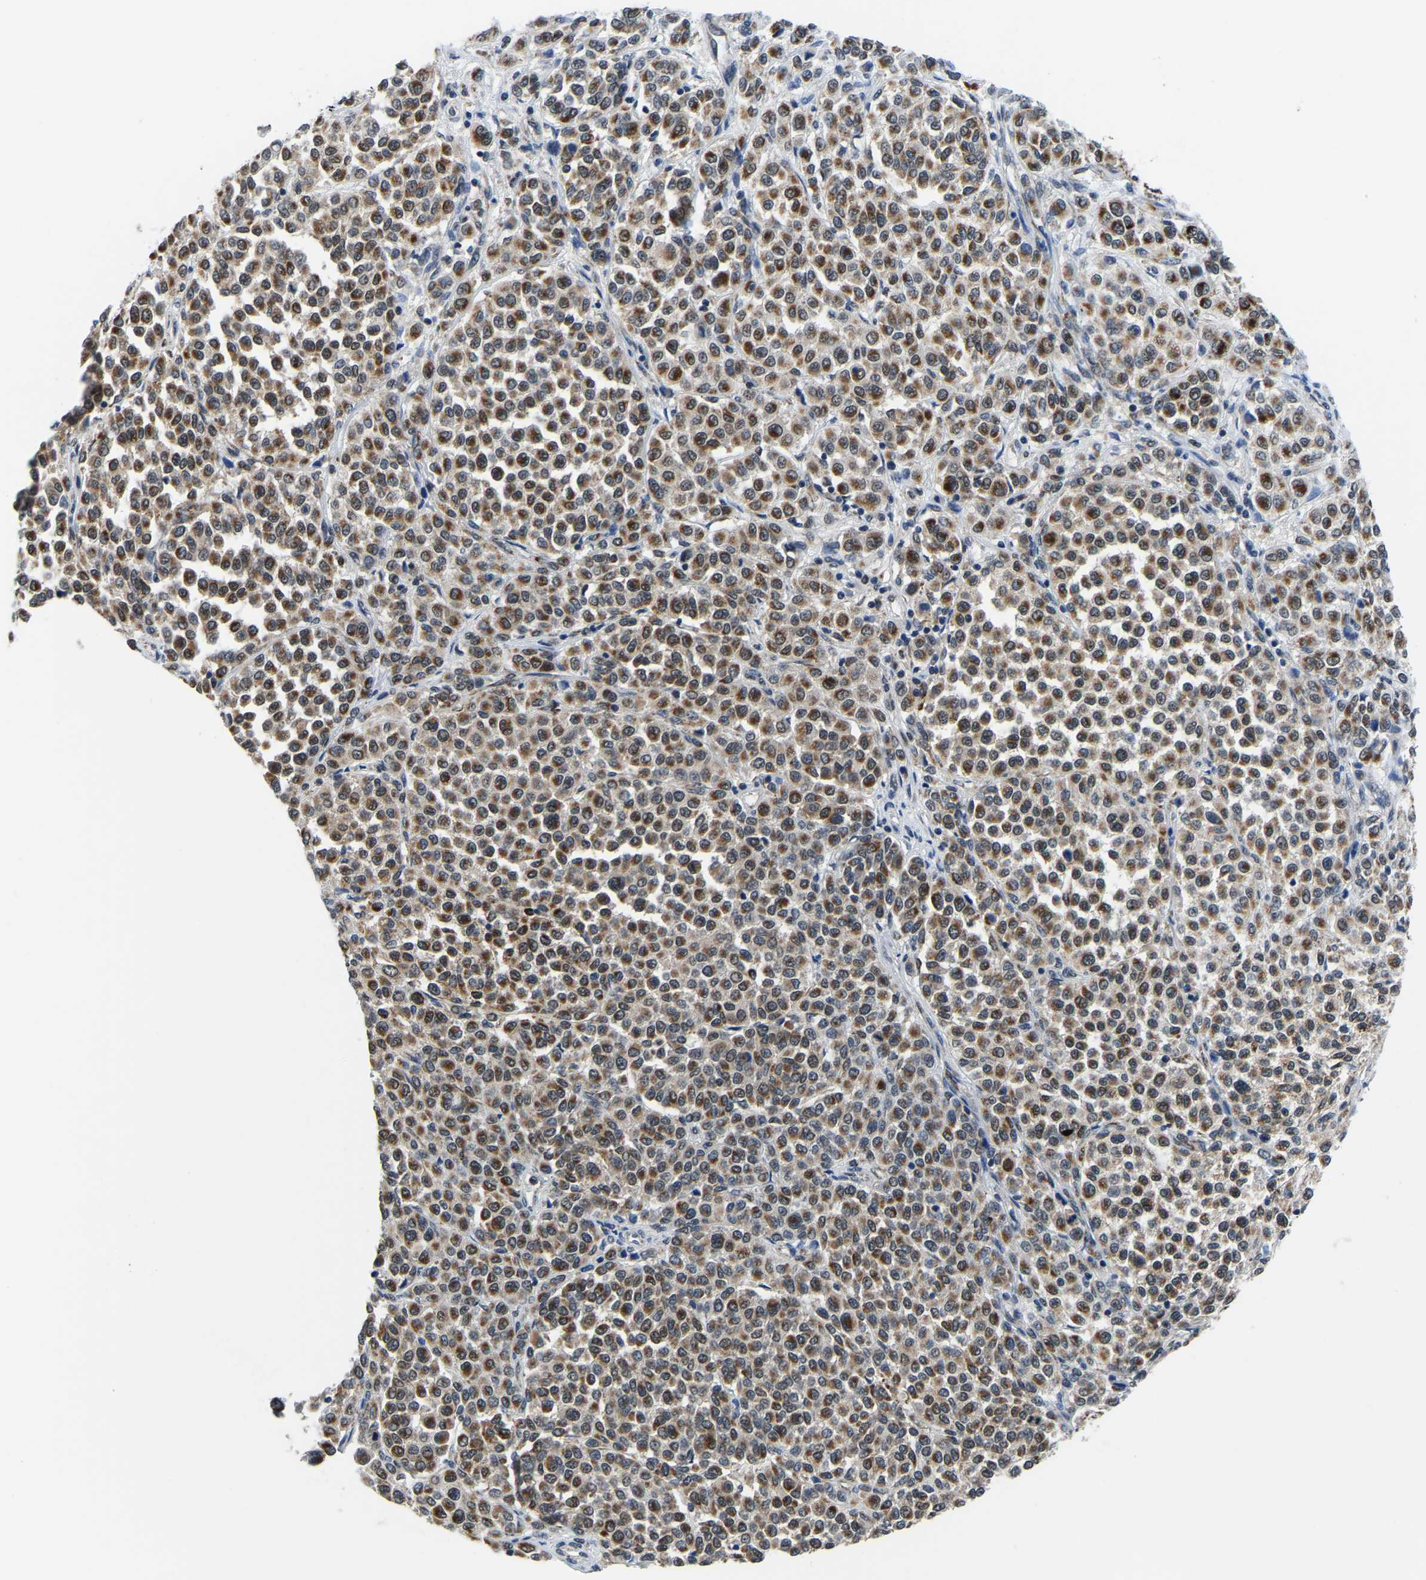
{"staining": {"intensity": "moderate", "quantity": ">75%", "location": "cytoplasmic/membranous,nuclear"}, "tissue": "melanoma", "cell_type": "Tumor cells", "image_type": "cancer", "snomed": [{"axis": "morphology", "description": "Malignant melanoma, Metastatic site"}, {"axis": "topography", "description": "Pancreas"}], "caption": "Immunohistochemical staining of human malignant melanoma (metastatic site) shows moderate cytoplasmic/membranous and nuclear protein positivity in approximately >75% of tumor cells. (DAB IHC with brightfield microscopy, high magnification).", "gene": "BNIP3L", "patient": {"sex": "female", "age": 30}}